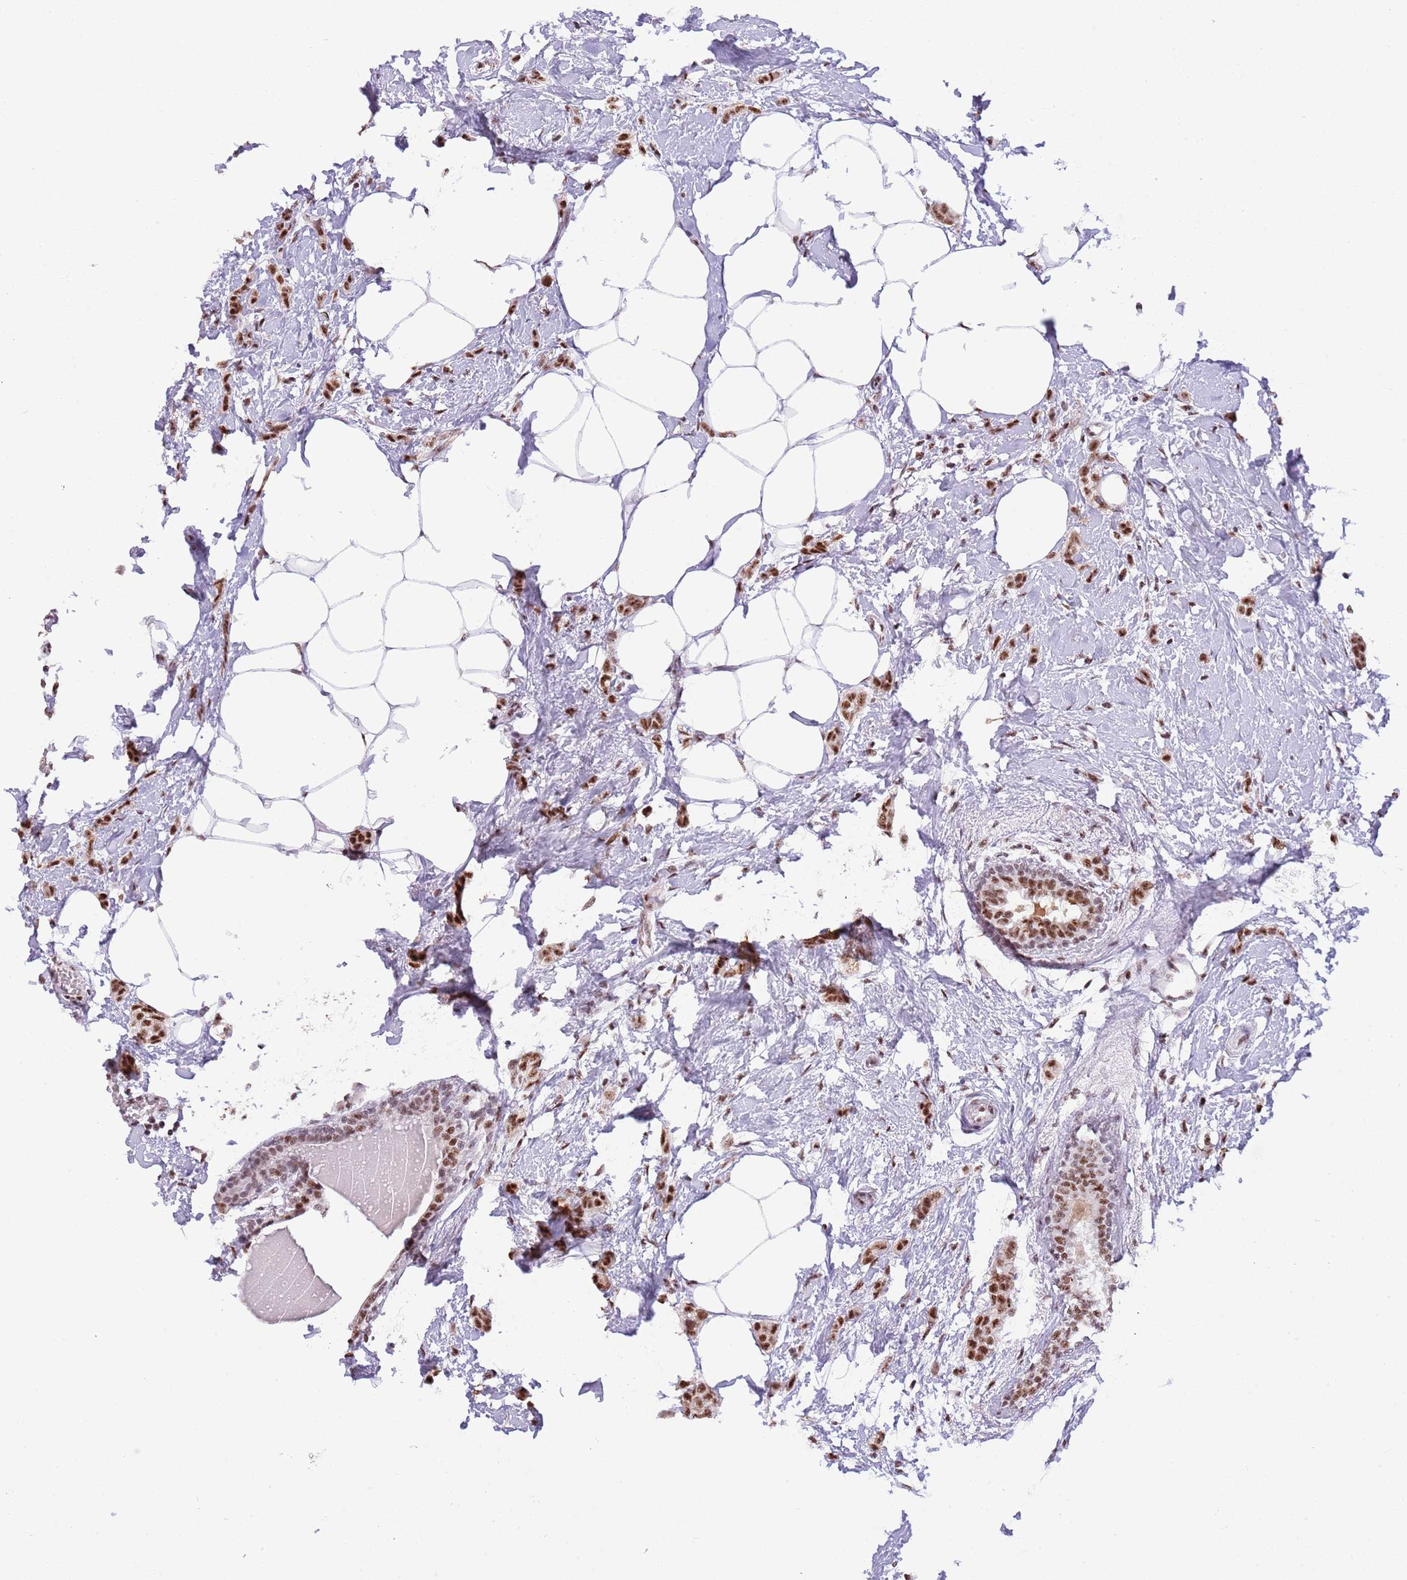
{"staining": {"intensity": "strong", "quantity": ">75%", "location": "nuclear"}, "tissue": "breast cancer", "cell_type": "Tumor cells", "image_type": "cancer", "snomed": [{"axis": "morphology", "description": "Duct carcinoma"}, {"axis": "topography", "description": "Breast"}], "caption": "Immunohistochemical staining of breast cancer (infiltrating ductal carcinoma) displays high levels of strong nuclear expression in about >75% of tumor cells.", "gene": "SF3A2", "patient": {"sex": "female", "age": 72}}